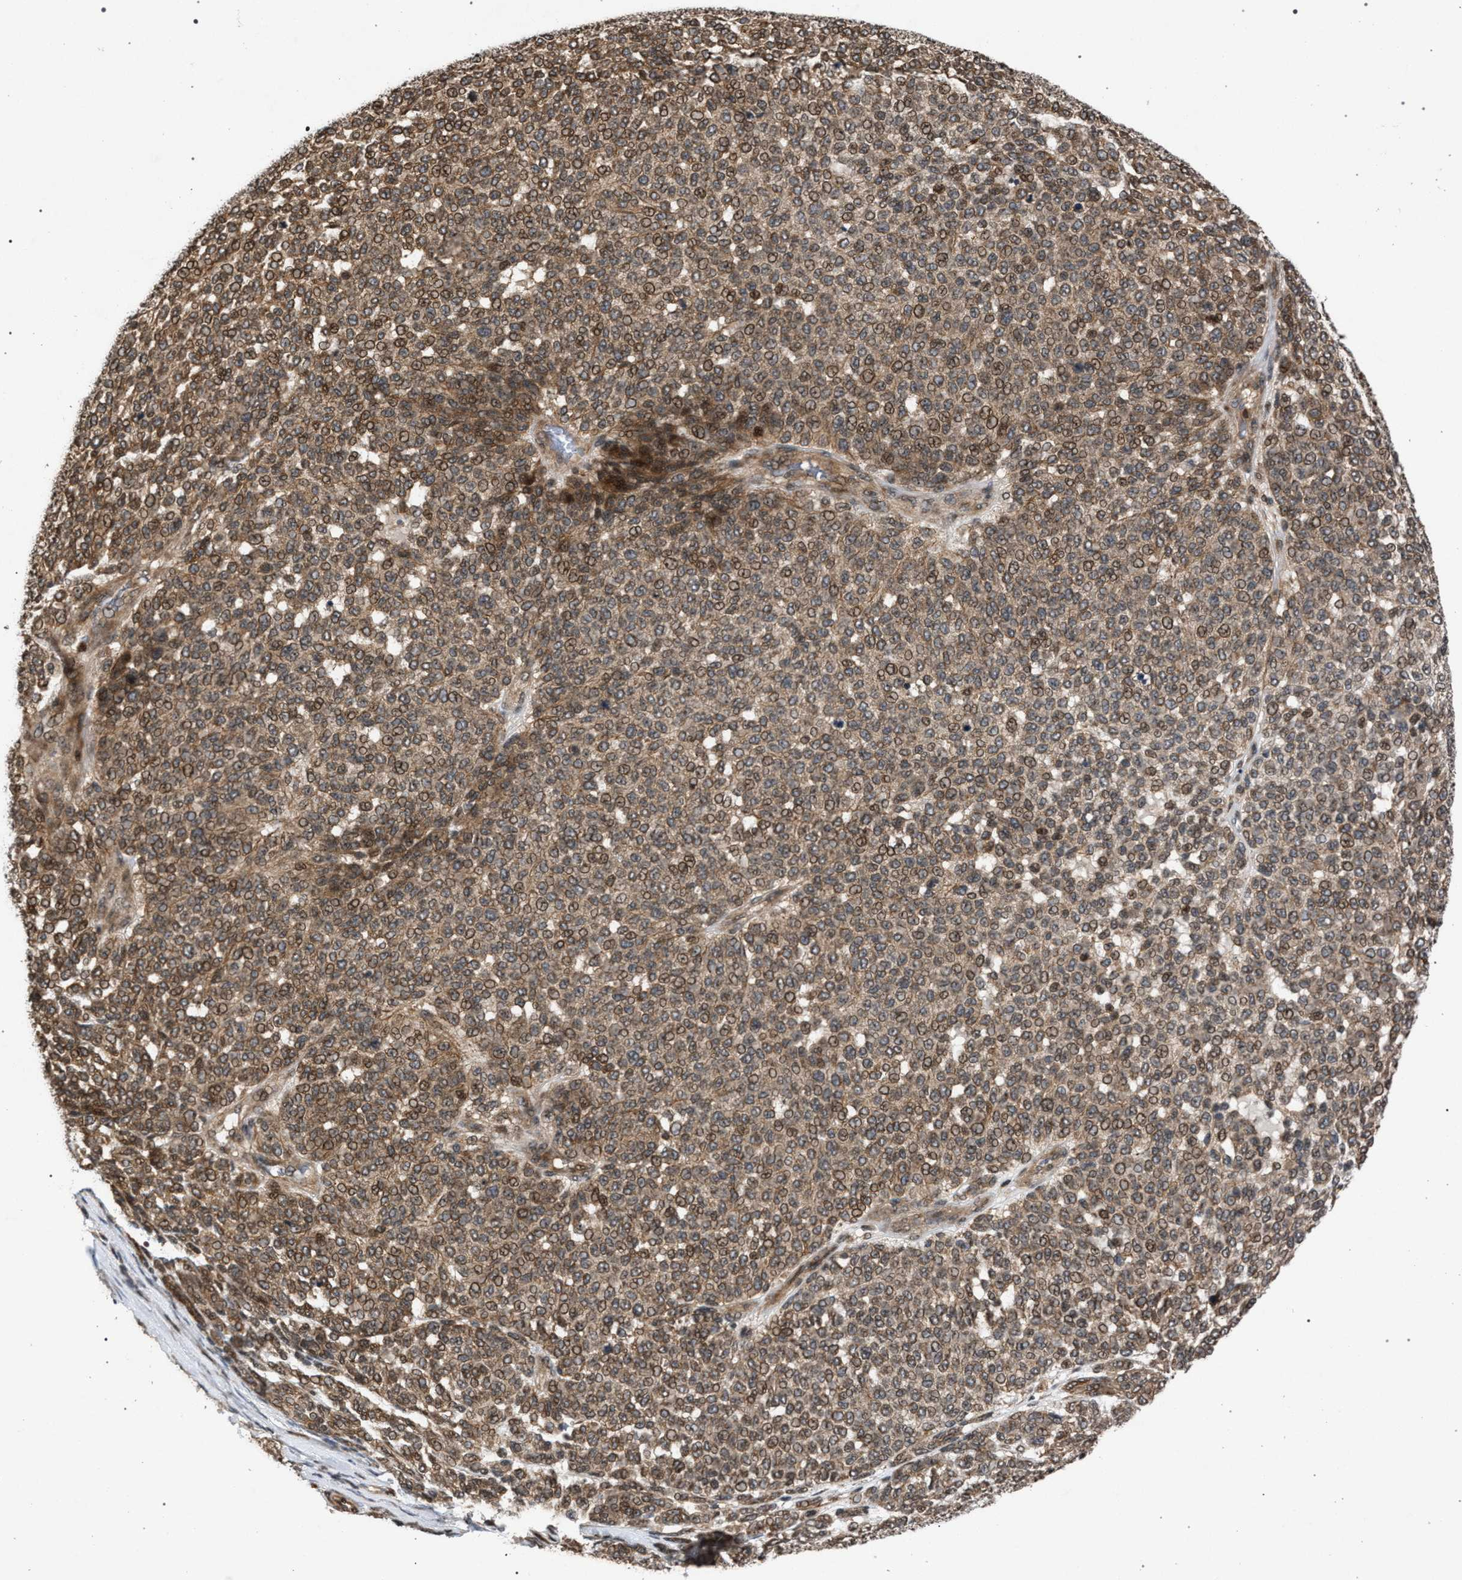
{"staining": {"intensity": "weak", "quantity": ">75%", "location": "cytoplasmic/membranous"}, "tissue": "melanoma", "cell_type": "Tumor cells", "image_type": "cancer", "snomed": [{"axis": "morphology", "description": "Malignant melanoma, NOS"}, {"axis": "topography", "description": "Skin"}], "caption": "The histopathology image reveals a brown stain indicating the presence of a protein in the cytoplasmic/membranous of tumor cells in melanoma.", "gene": "IRAK4", "patient": {"sex": "male", "age": 59}}